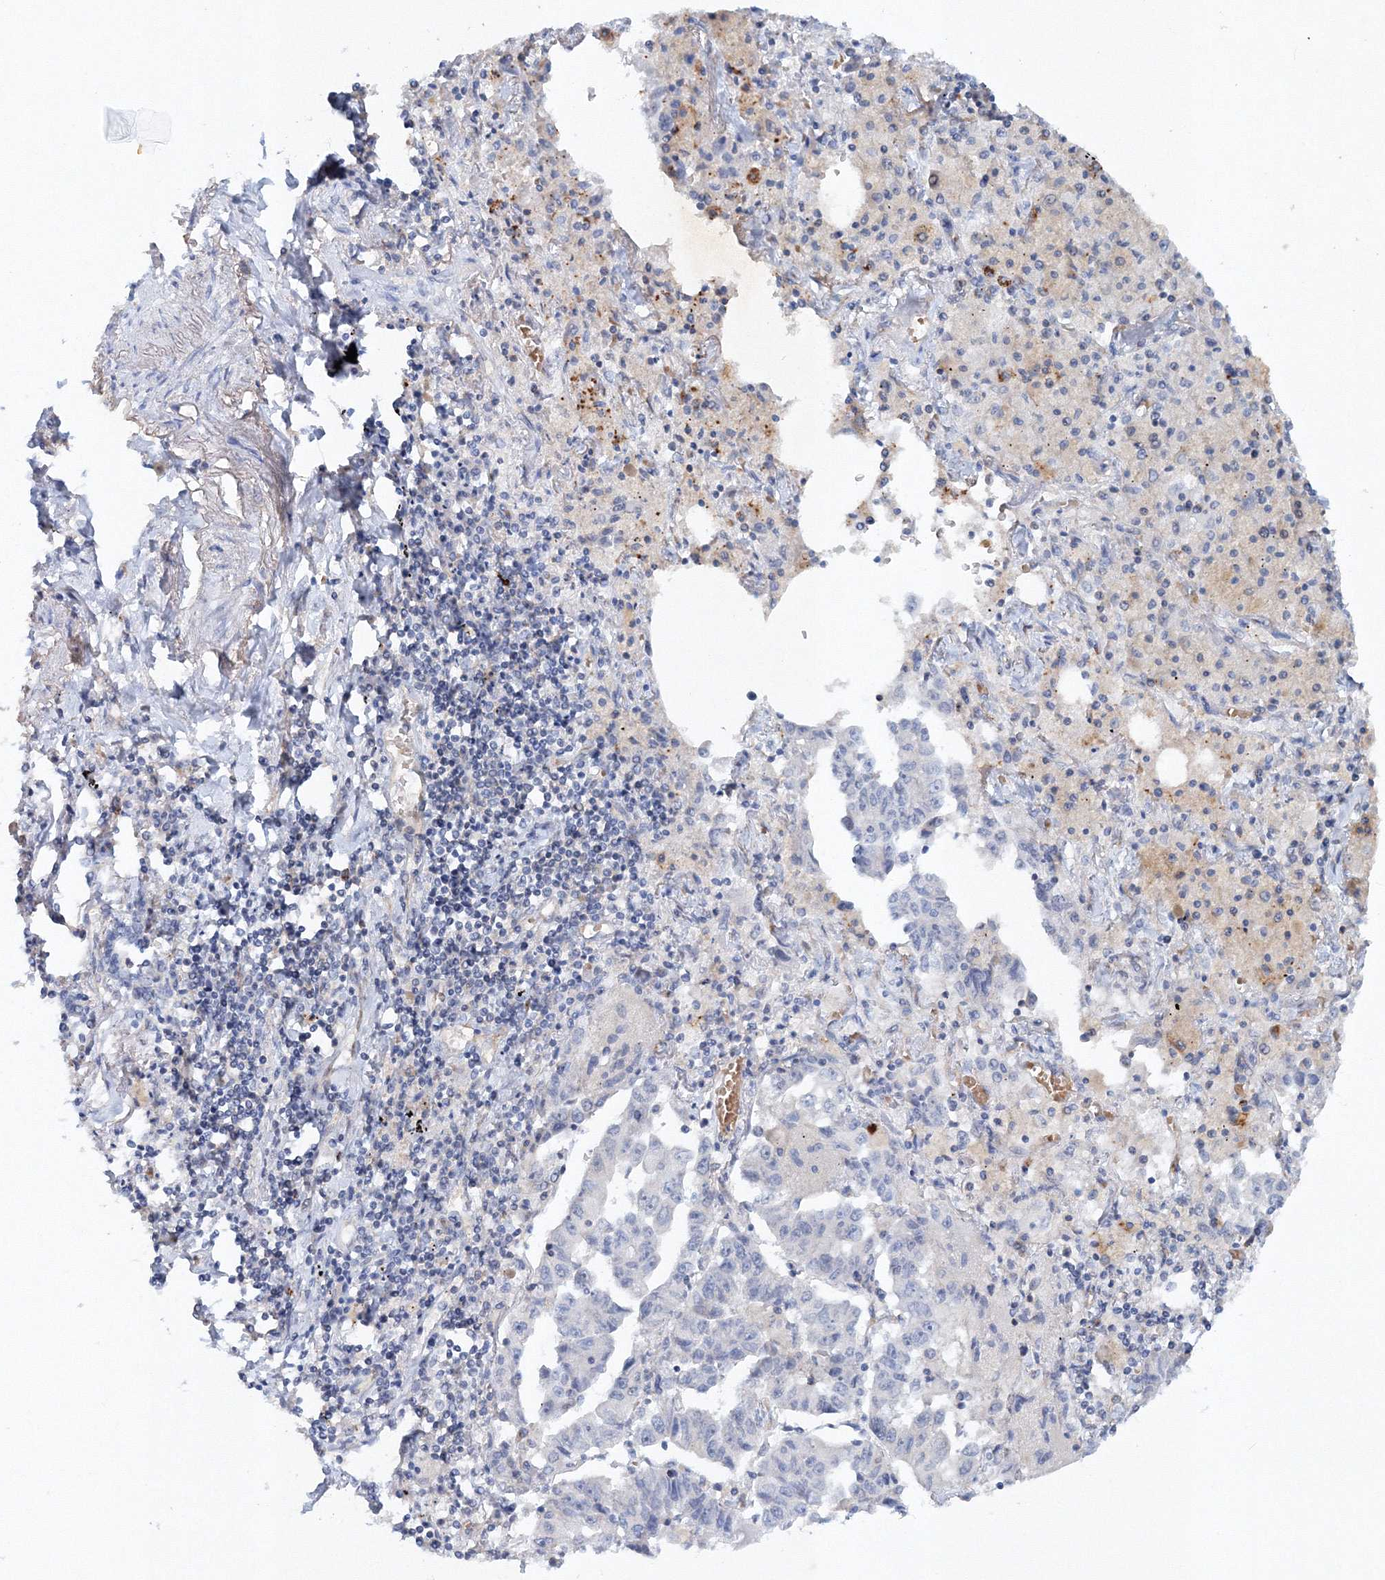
{"staining": {"intensity": "negative", "quantity": "none", "location": "none"}, "tissue": "lung cancer", "cell_type": "Tumor cells", "image_type": "cancer", "snomed": [{"axis": "morphology", "description": "Adenocarcinoma, NOS"}, {"axis": "topography", "description": "Lung"}], "caption": "Image shows no protein expression in tumor cells of lung cancer (adenocarcinoma) tissue. Nuclei are stained in blue.", "gene": "SH3BP5", "patient": {"sex": "female", "age": 51}}